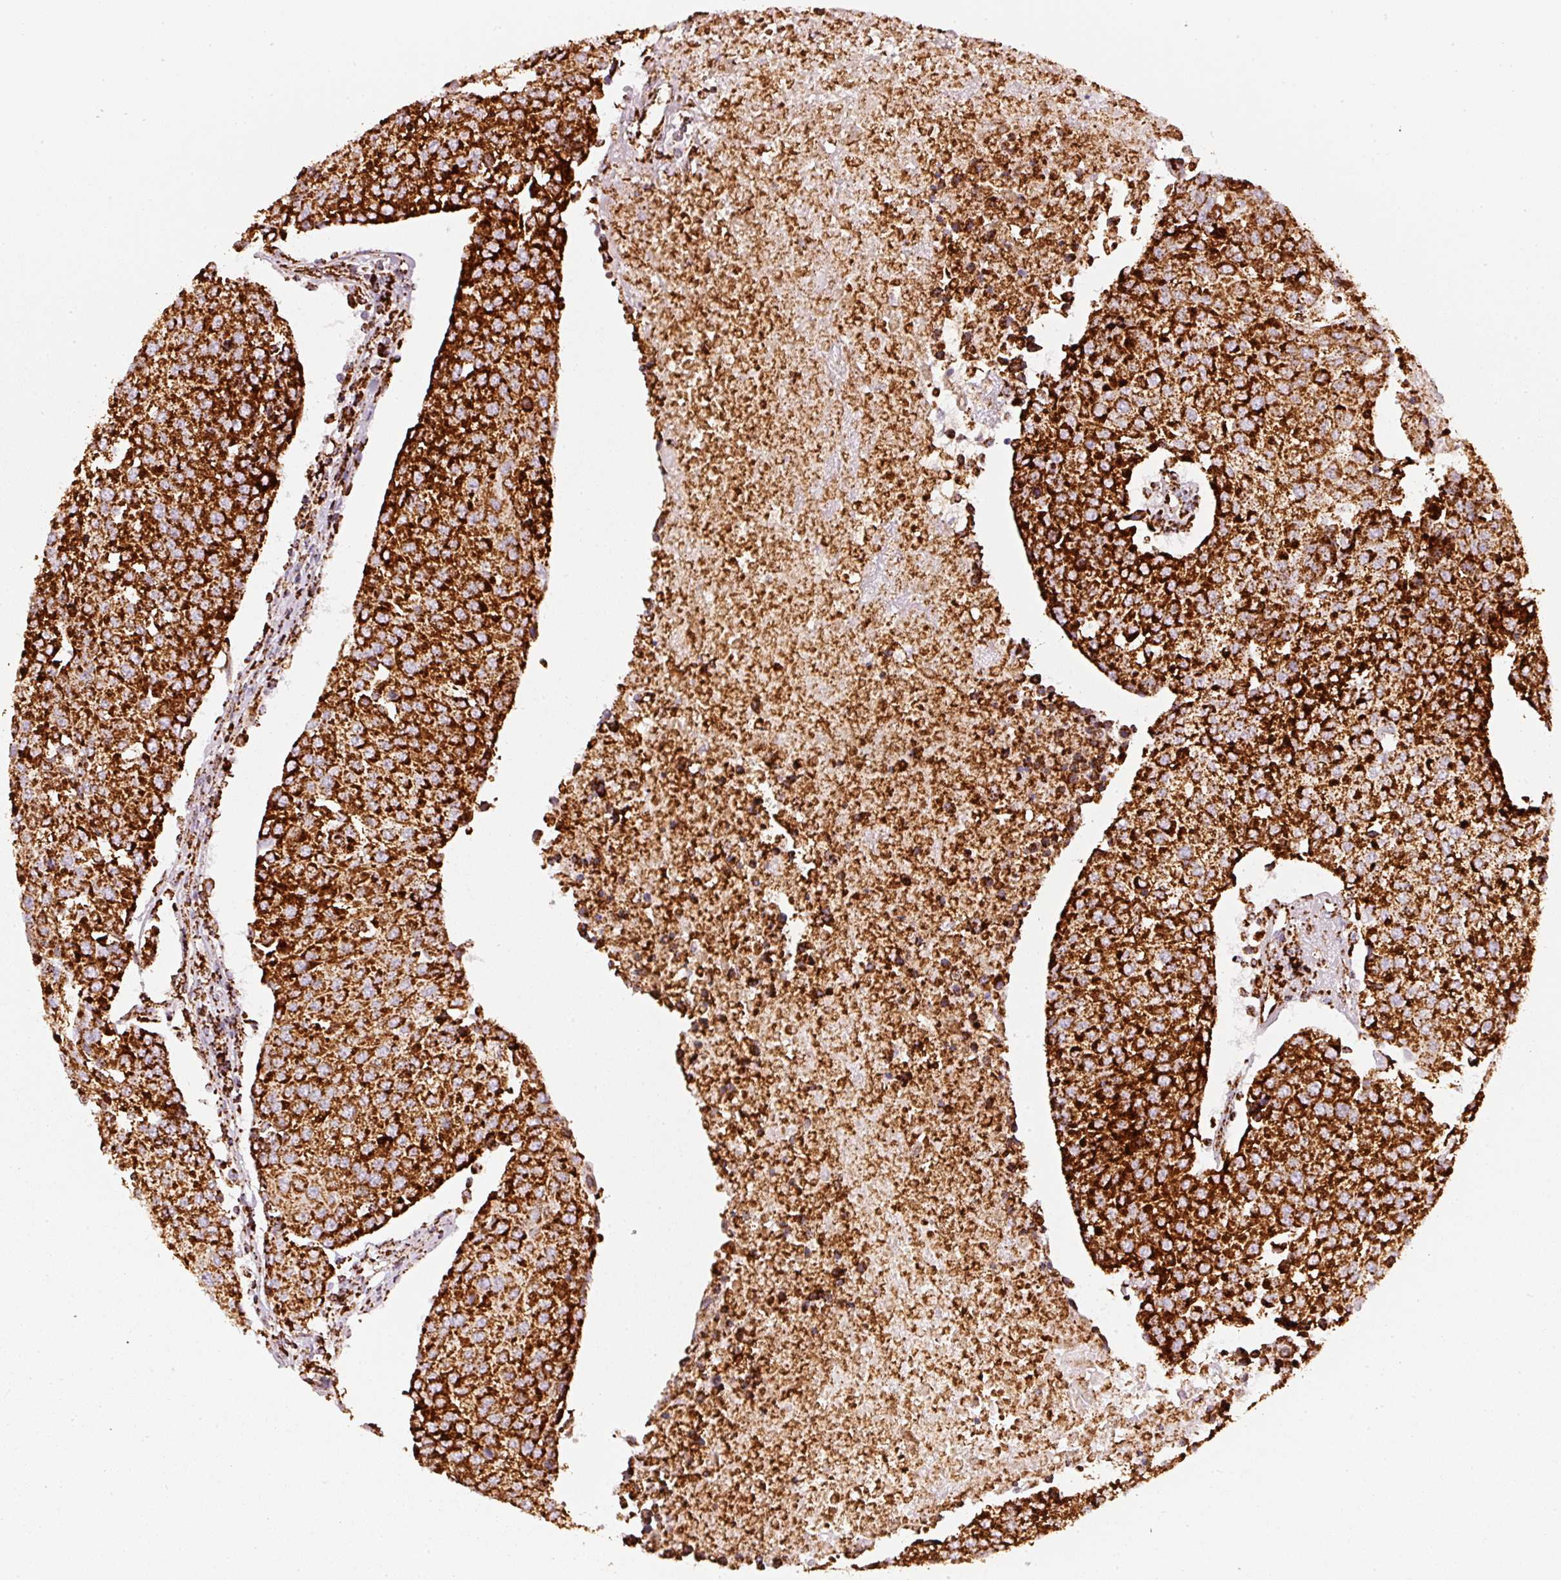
{"staining": {"intensity": "strong", "quantity": ">75%", "location": "cytoplasmic/membranous"}, "tissue": "urothelial cancer", "cell_type": "Tumor cells", "image_type": "cancer", "snomed": [{"axis": "morphology", "description": "Urothelial carcinoma, High grade"}, {"axis": "topography", "description": "Urinary bladder"}], "caption": "A photomicrograph showing strong cytoplasmic/membranous positivity in about >75% of tumor cells in urothelial carcinoma (high-grade), as visualized by brown immunohistochemical staining.", "gene": "UQCRC1", "patient": {"sex": "female", "age": 85}}